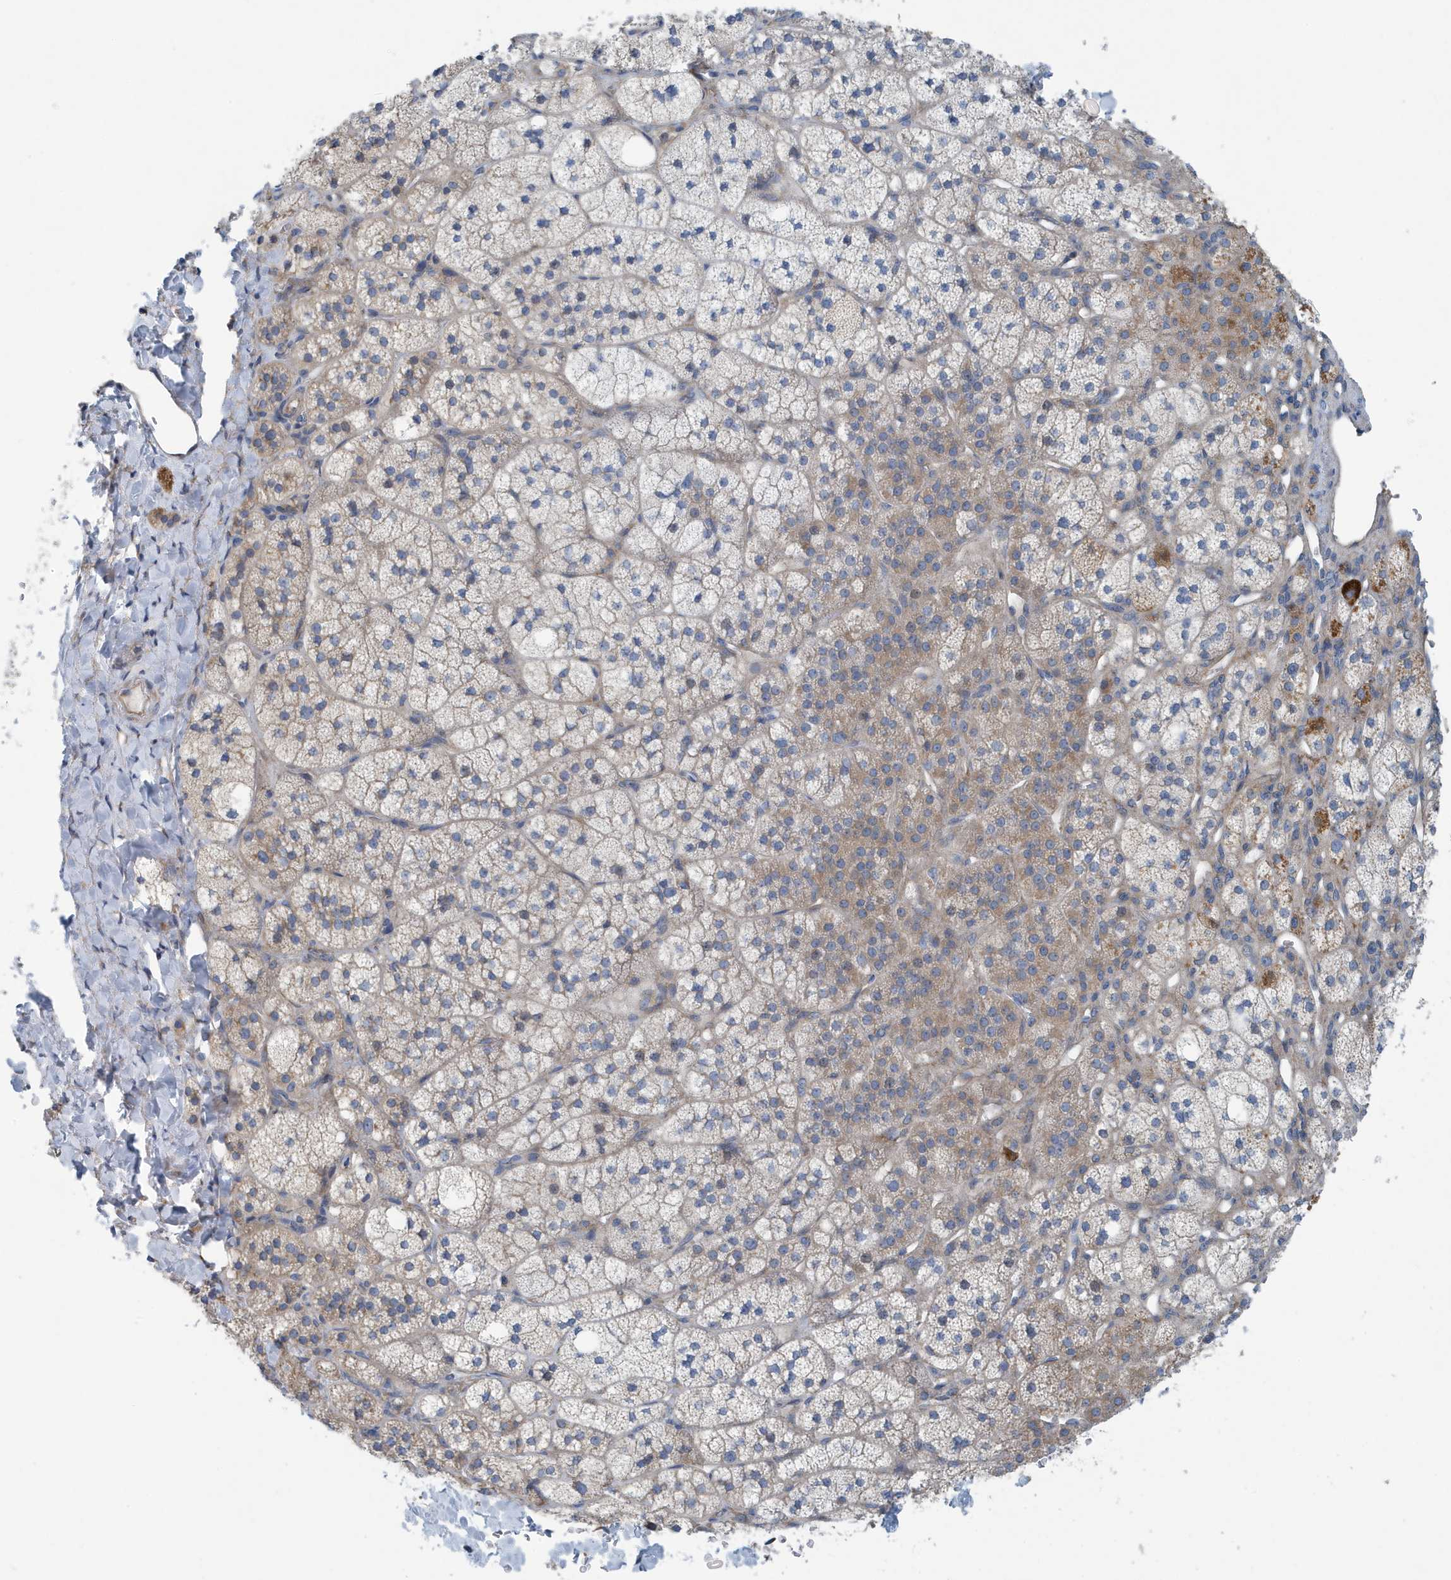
{"staining": {"intensity": "moderate", "quantity": "25%-75%", "location": "cytoplasmic/membranous"}, "tissue": "adrenal gland", "cell_type": "Glandular cells", "image_type": "normal", "snomed": [{"axis": "morphology", "description": "Normal tissue, NOS"}, {"axis": "topography", "description": "Adrenal gland"}], "caption": "Immunohistochemistry photomicrograph of benign adrenal gland: adrenal gland stained using immunohistochemistry exhibits medium levels of moderate protein expression localized specifically in the cytoplasmic/membranous of glandular cells, appearing as a cytoplasmic/membranous brown color.", "gene": "PPM1M", "patient": {"sex": "male", "age": 61}}